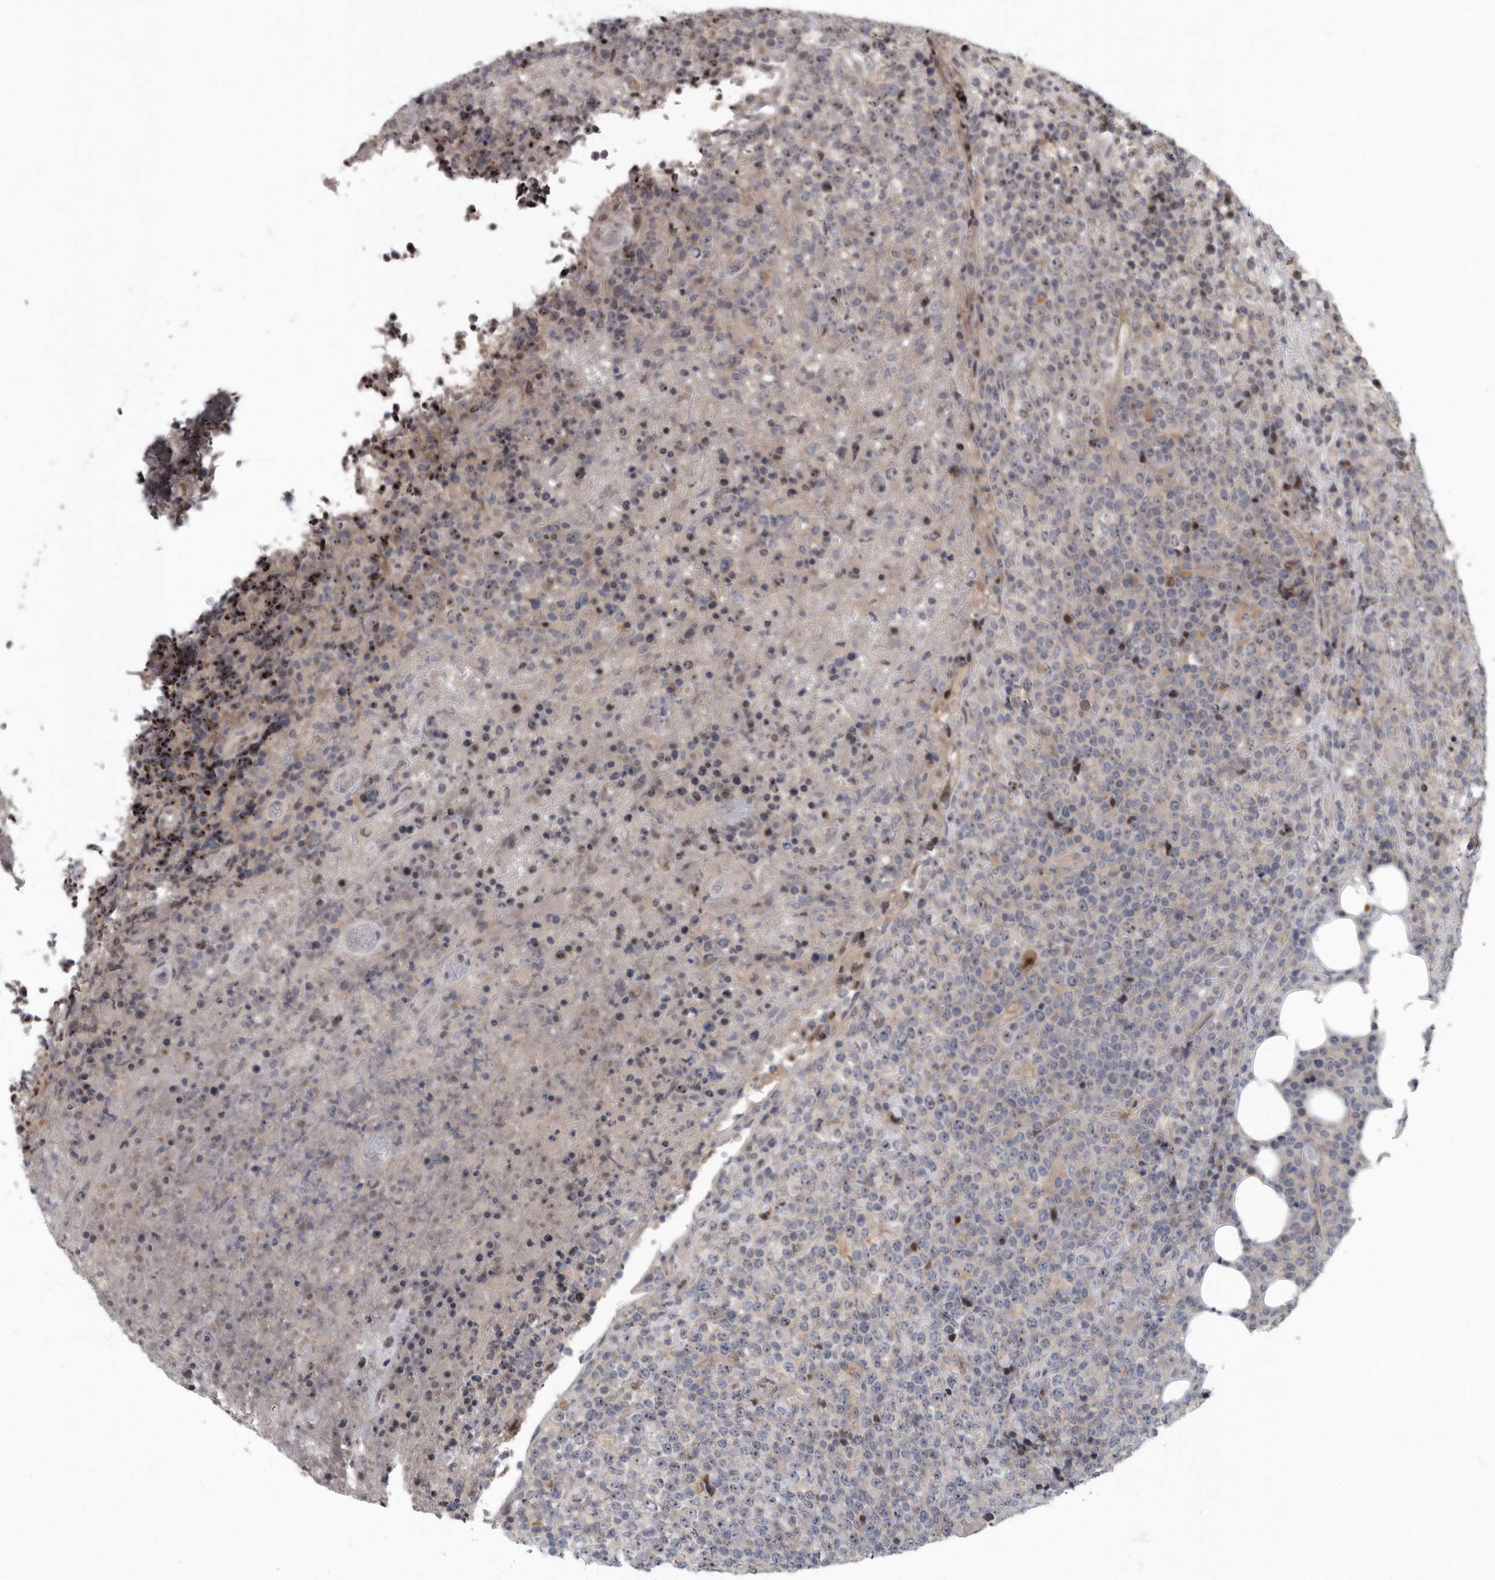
{"staining": {"intensity": "negative", "quantity": "none", "location": "none"}, "tissue": "lymphoma", "cell_type": "Tumor cells", "image_type": "cancer", "snomed": [{"axis": "morphology", "description": "Malignant lymphoma, non-Hodgkin's type, High grade"}, {"axis": "topography", "description": "Lymph node"}], "caption": "Immunohistochemistry (IHC) image of neoplastic tissue: malignant lymphoma, non-Hodgkin's type (high-grade) stained with DAB (3,3'-diaminobenzidine) demonstrates no significant protein staining in tumor cells.", "gene": "PDCD11", "patient": {"sex": "male", "age": 13}}